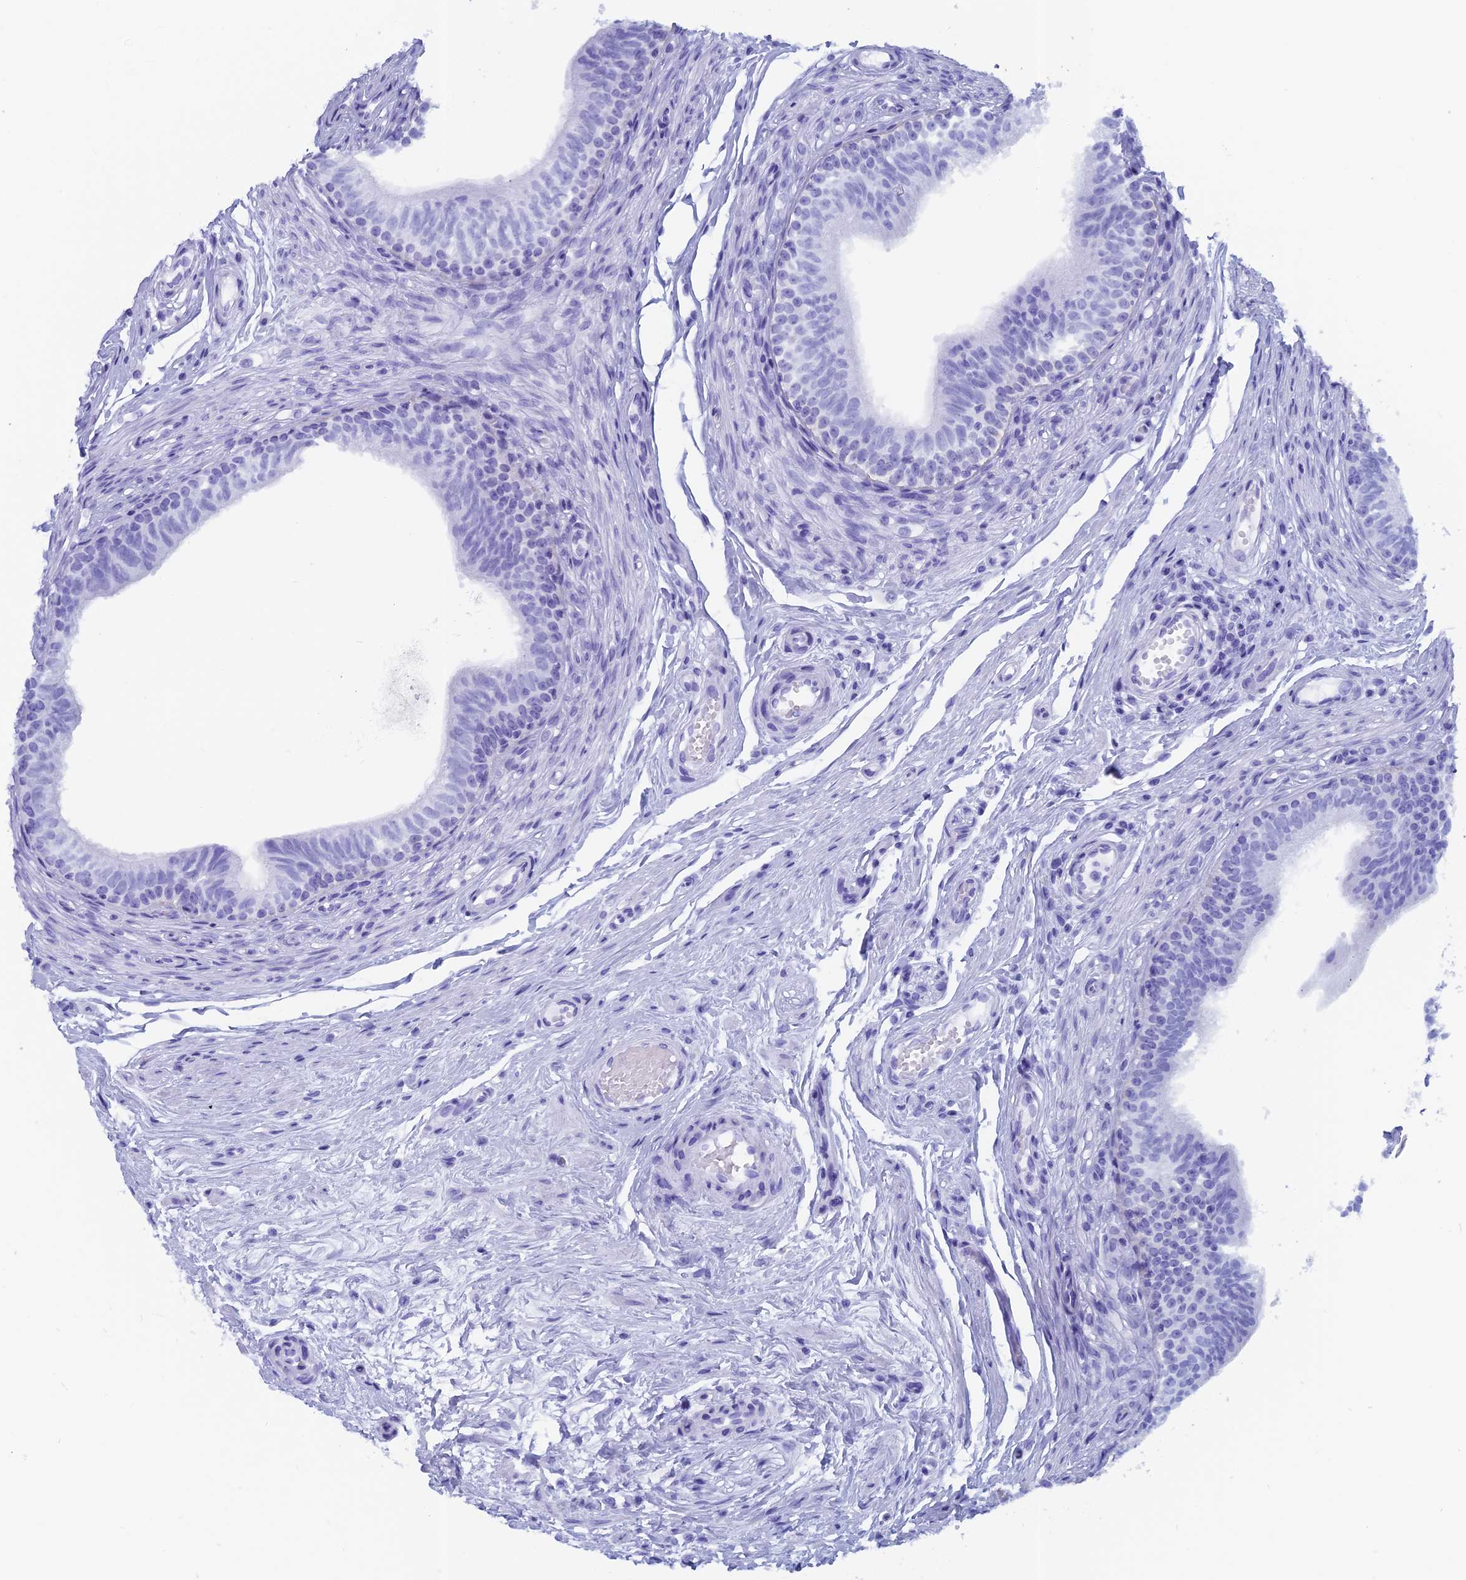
{"staining": {"intensity": "negative", "quantity": "none", "location": "none"}, "tissue": "epididymis", "cell_type": "Glandular cells", "image_type": "normal", "snomed": [{"axis": "morphology", "description": "Normal tissue, NOS"}, {"axis": "topography", "description": "Epididymis, spermatic cord, NOS"}], "caption": "There is no significant positivity in glandular cells of epididymis. (IHC, brightfield microscopy, high magnification).", "gene": "CAPS", "patient": {"sex": "male", "age": 22}}